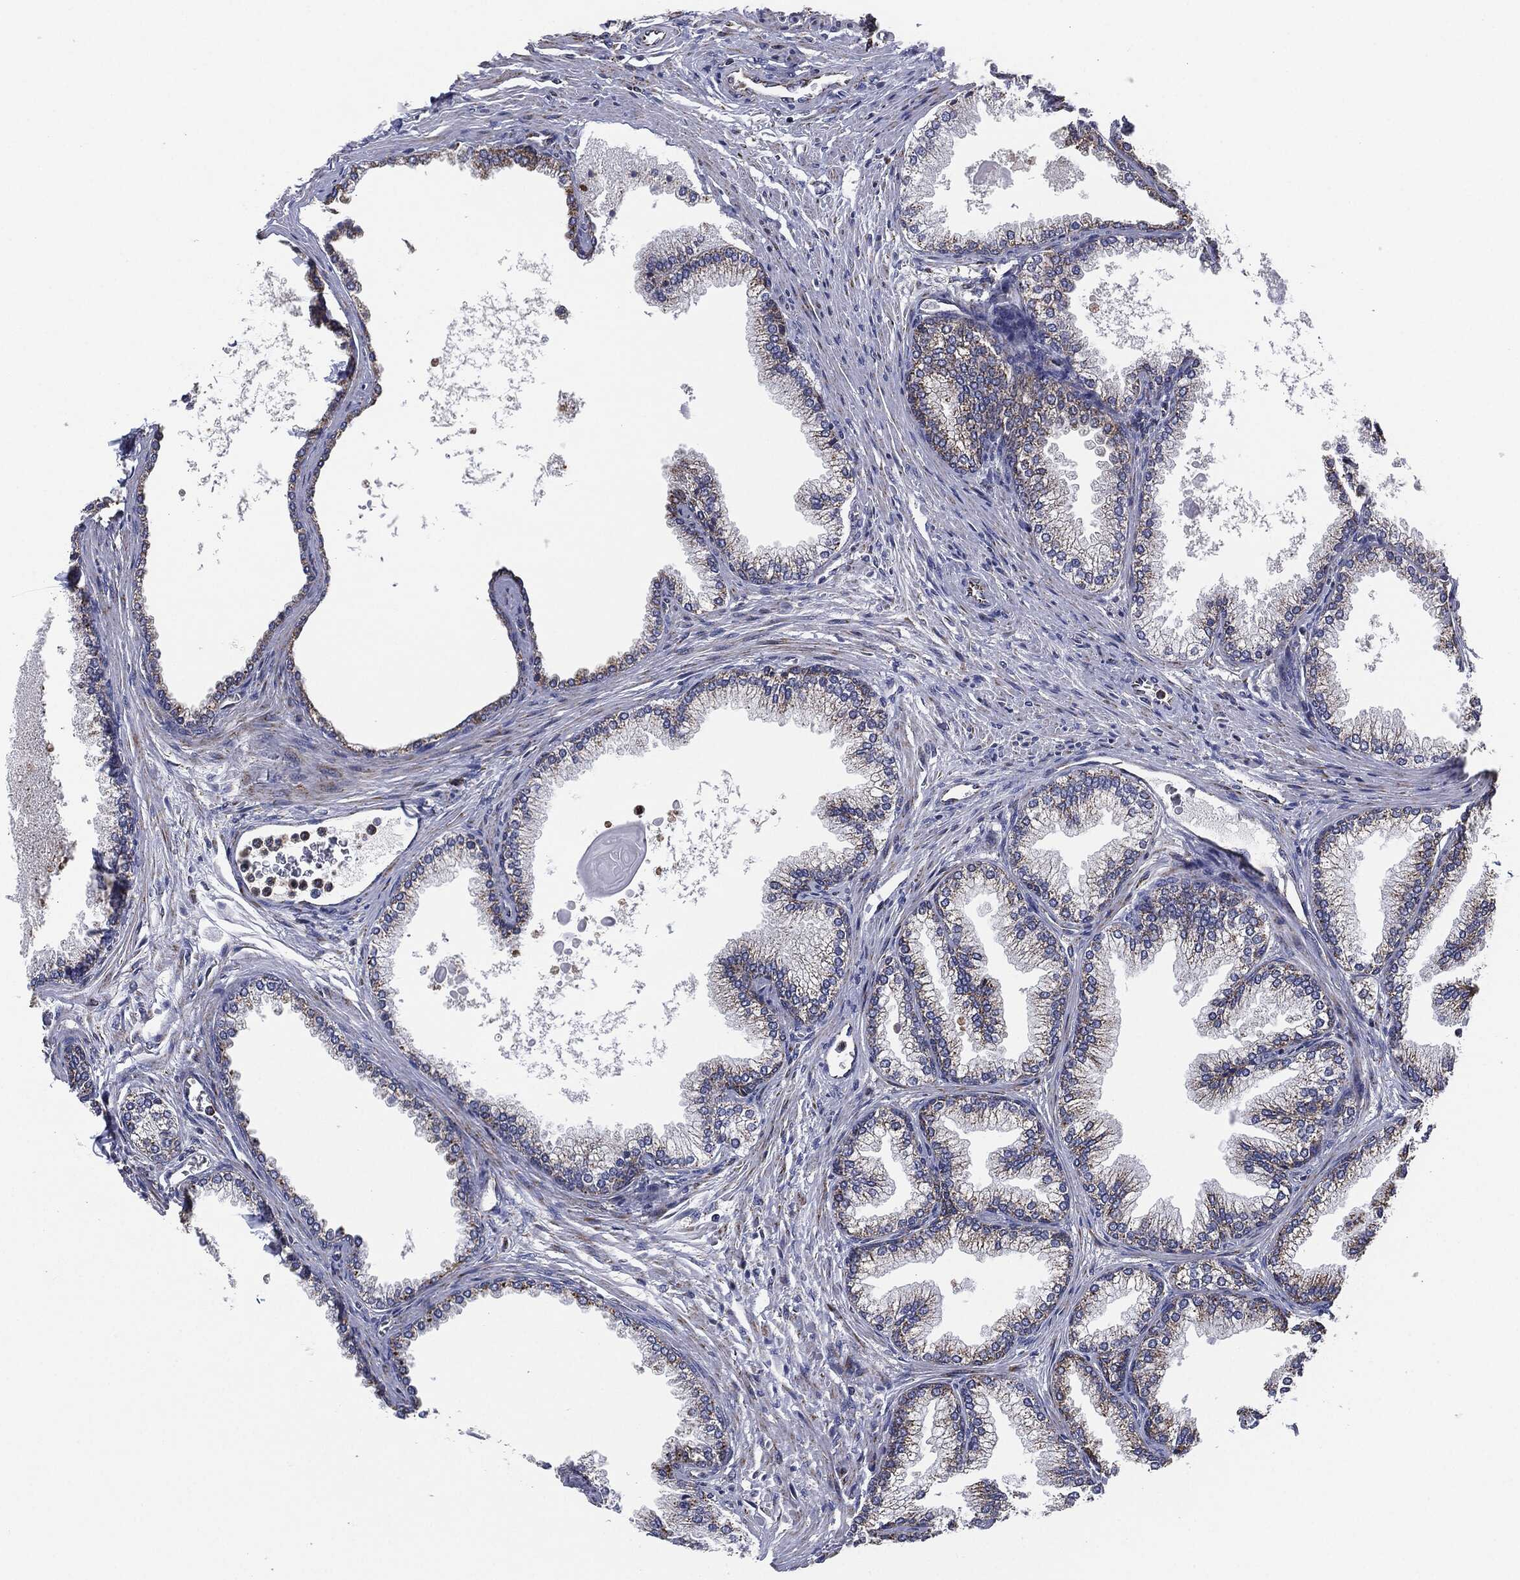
{"staining": {"intensity": "moderate", "quantity": ">75%", "location": "cytoplasmic/membranous"}, "tissue": "prostate", "cell_type": "Glandular cells", "image_type": "normal", "snomed": [{"axis": "morphology", "description": "Normal tissue, NOS"}, {"axis": "topography", "description": "Prostate"}], "caption": "A medium amount of moderate cytoplasmic/membranous positivity is identified in about >75% of glandular cells in benign prostate.", "gene": "NDUFV2", "patient": {"sex": "male", "age": 72}}